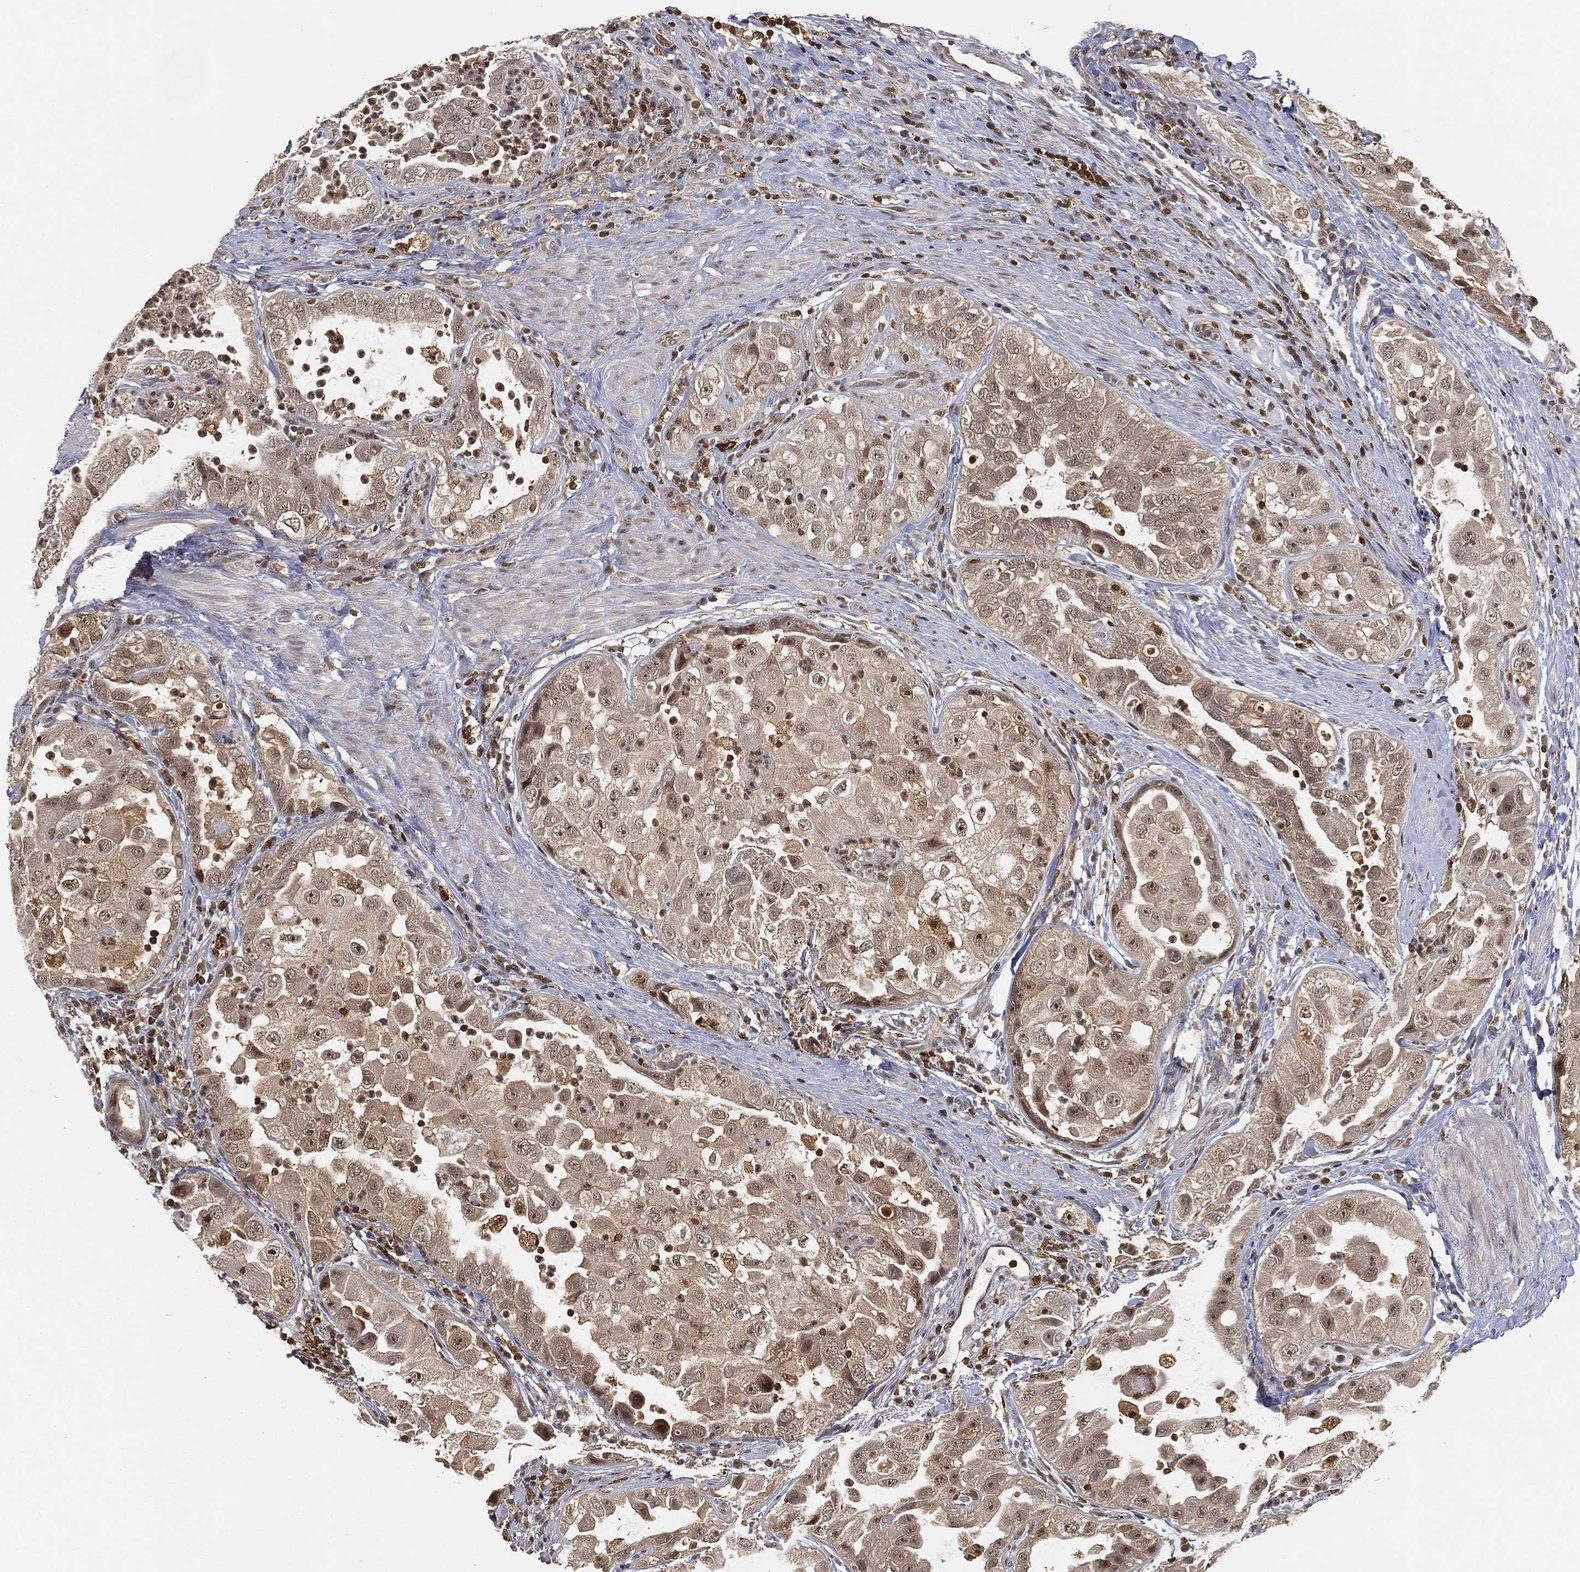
{"staining": {"intensity": "negative", "quantity": "none", "location": "none"}, "tissue": "urothelial cancer", "cell_type": "Tumor cells", "image_type": "cancer", "snomed": [{"axis": "morphology", "description": "Urothelial carcinoma, High grade"}, {"axis": "topography", "description": "Urinary bladder"}], "caption": "Immunohistochemistry image of neoplastic tissue: human urothelial carcinoma (high-grade) stained with DAB exhibits no significant protein staining in tumor cells. Brightfield microscopy of immunohistochemistry stained with DAB (brown) and hematoxylin (blue), captured at high magnification.", "gene": "WDR26", "patient": {"sex": "female", "age": 41}}